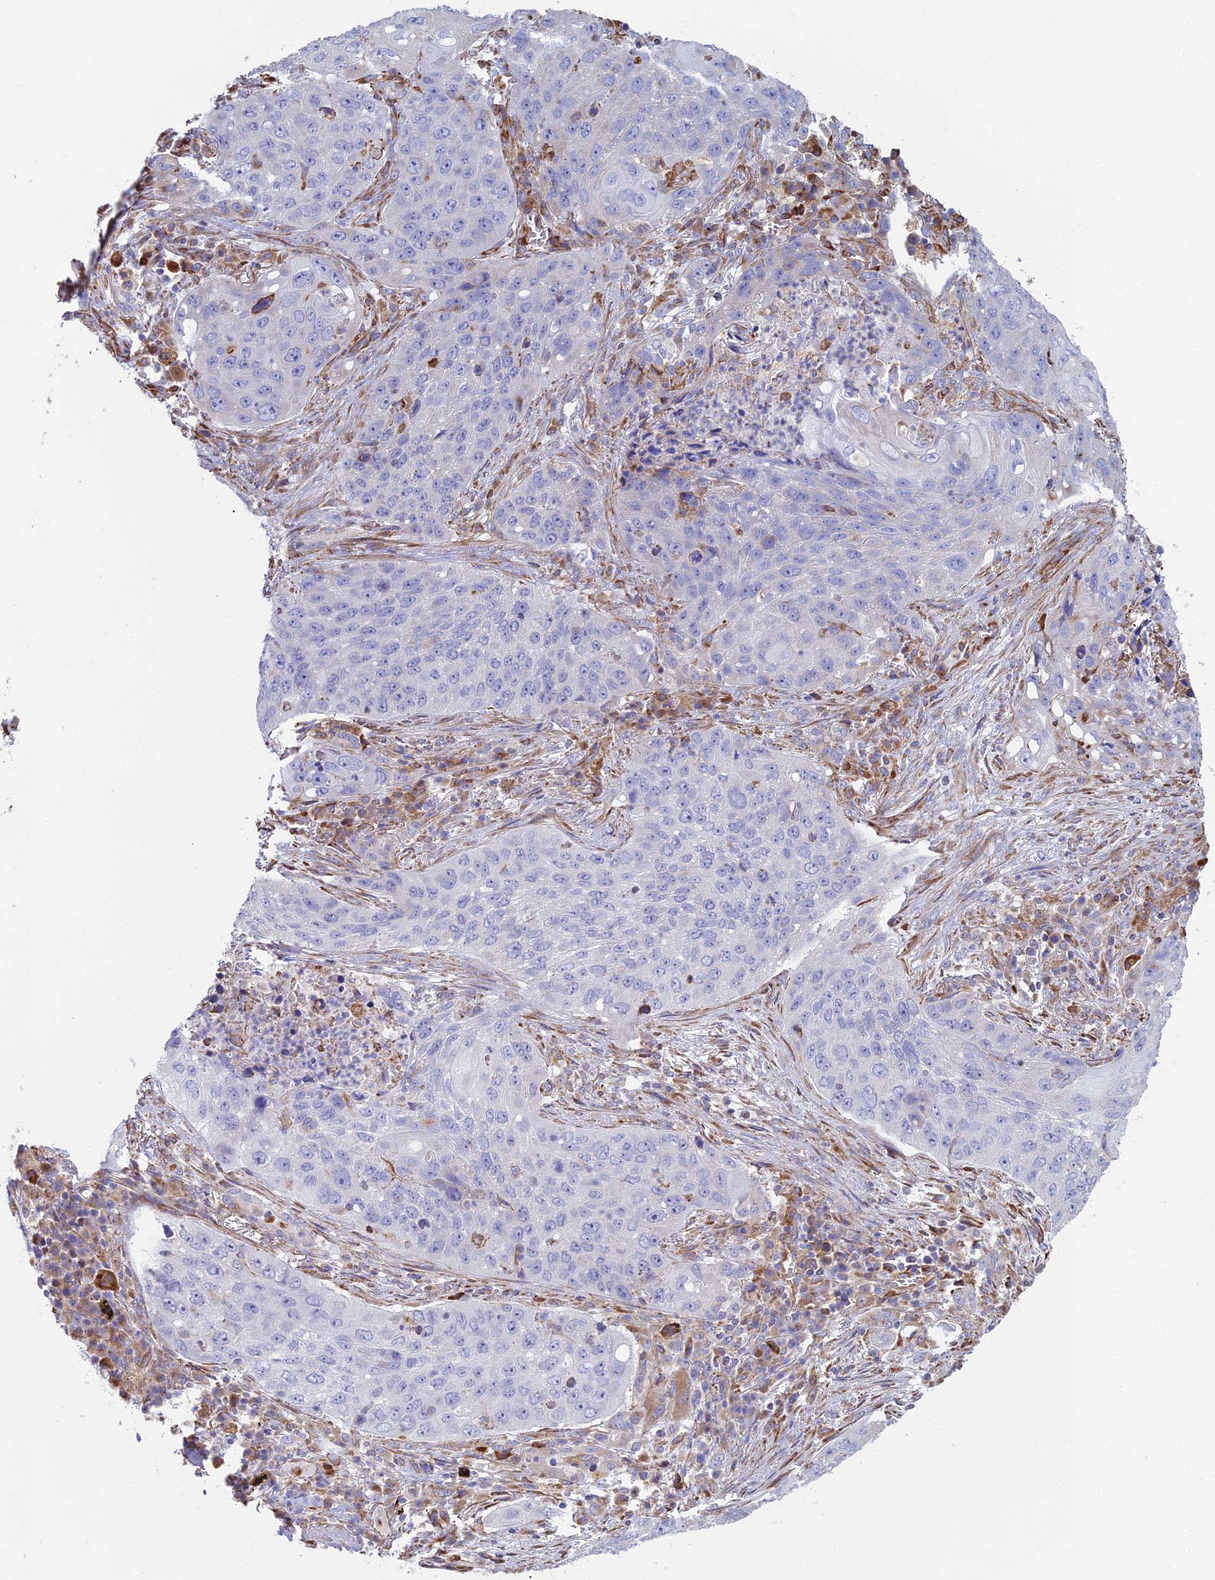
{"staining": {"intensity": "negative", "quantity": "none", "location": "none"}, "tissue": "lung cancer", "cell_type": "Tumor cells", "image_type": "cancer", "snomed": [{"axis": "morphology", "description": "Squamous cell carcinoma, NOS"}, {"axis": "topography", "description": "Lung"}], "caption": "Image shows no significant protein positivity in tumor cells of squamous cell carcinoma (lung). Nuclei are stained in blue.", "gene": "CLVS2", "patient": {"sex": "female", "age": 63}}